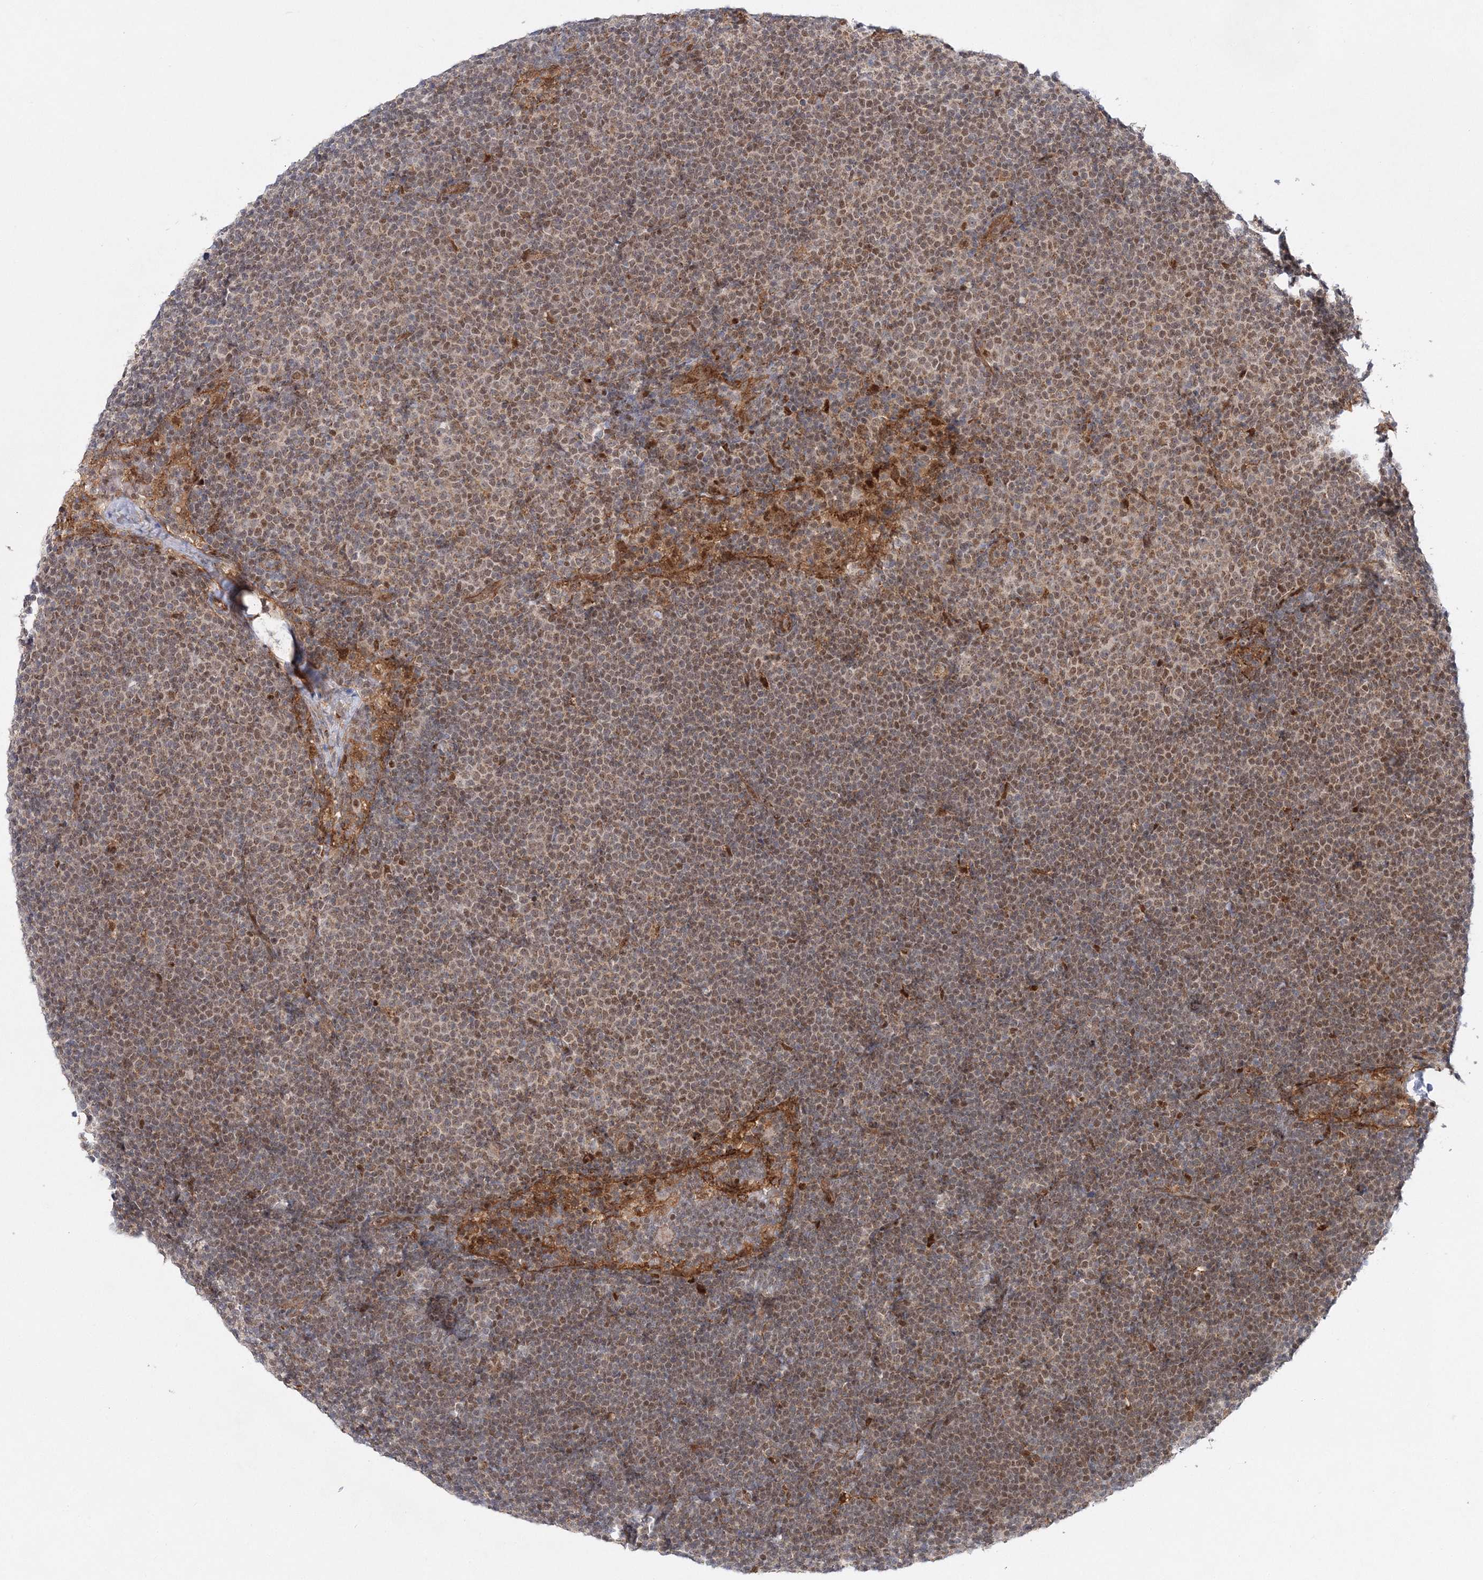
{"staining": {"intensity": "weak", "quantity": ">75%", "location": "cytoplasmic/membranous,nuclear"}, "tissue": "lymphoma", "cell_type": "Tumor cells", "image_type": "cancer", "snomed": [{"axis": "morphology", "description": "Malignant lymphoma, non-Hodgkin's type, Low grade"}, {"axis": "topography", "description": "Lymph node"}], "caption": "Lymphoma stained with immunohistochemistry displays weak cytoplasmic/membranous and nuclear expression in approximately >75% of tumor cells.", "gene": "RAB11FIP2", "patient": {"sex": "female", "age": 53}}